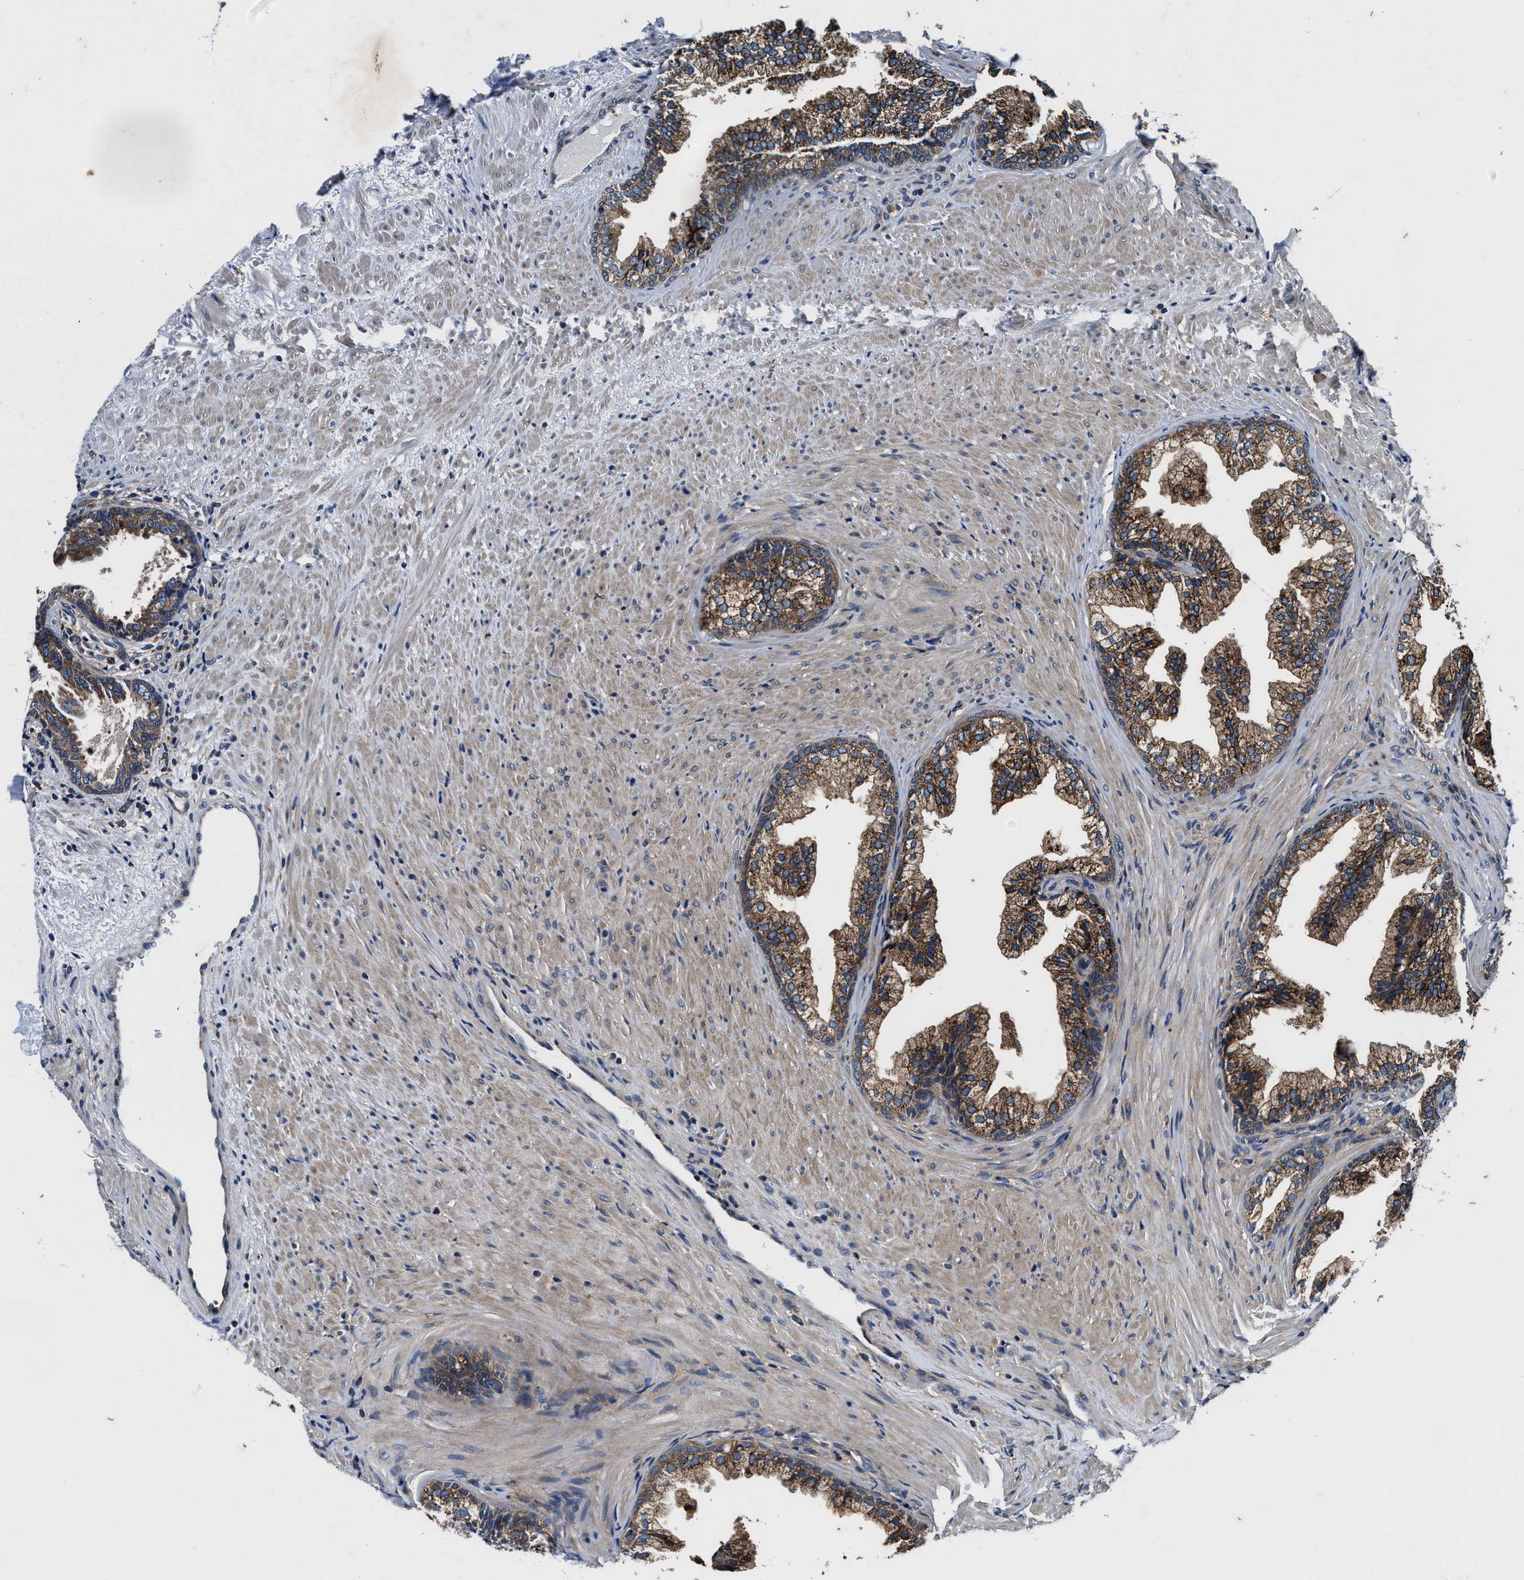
{"staining": {"intensity": "strong", "quantity": ">75%", "location": "cytoplasmic/membranous"}, "tissue": "prostate", "cell_type": "Glandular cells", "image_type": "normal", "snomed": [{"axis": "morphology", "description": "Normal tissue, NOS"}, {"axis": "topography", "description": "Prostate"}], "caption": "Immunohistochemical staining of normal human prostate shows high levels of strong cytoplasmic/membranous positivity in approximately >75% of glandular cells. (DAB IHC with brightfield microscopy, high magnification).", "gene": "PI4KB", "patient": {"sex": "male", "age": 76}}